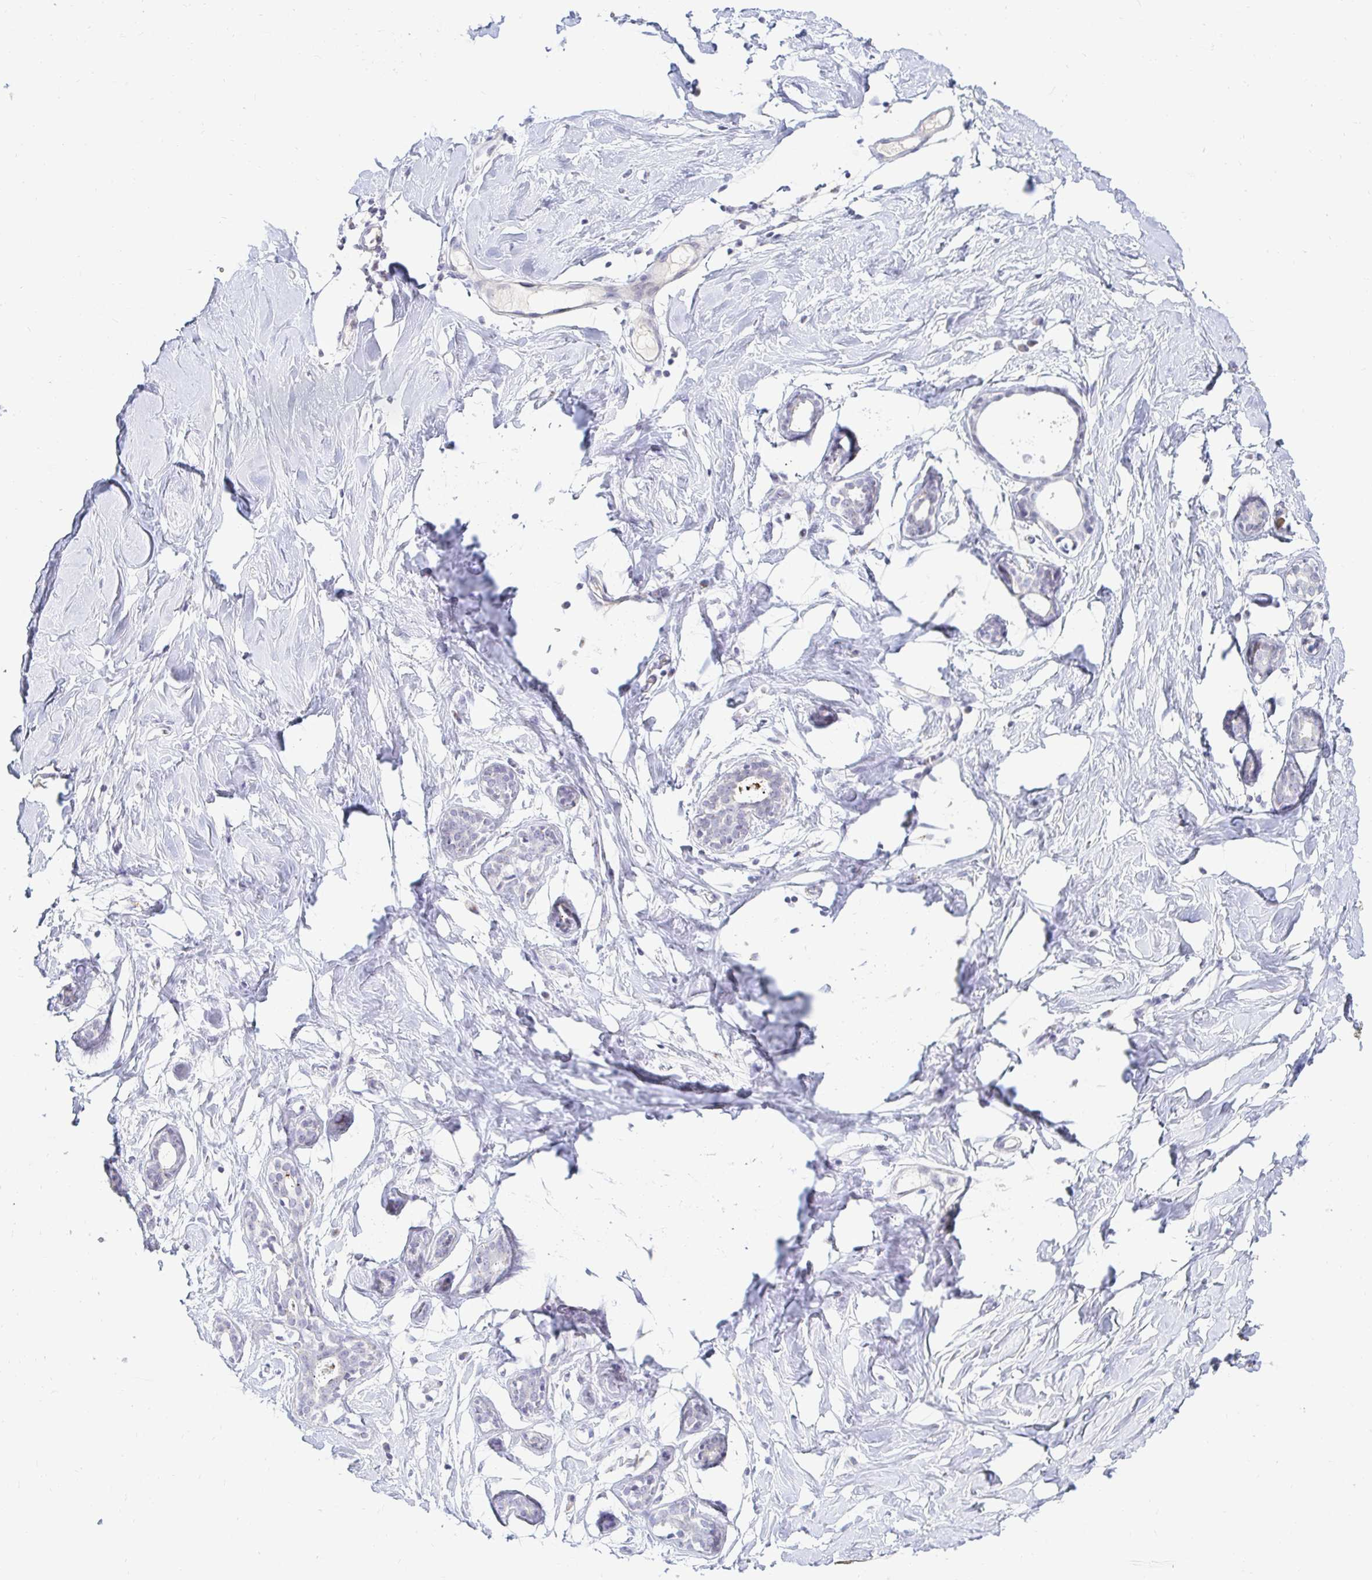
{"staining": {"intensity": "negative", "quantity": "none", "location": "none"}, "tissue": "breast", "cell_type": "Adipocytes", "image_type": "normal", "snomed": [{"axis": "morphology", "description": "Normal tissue, NOS"}, {"axis": "topography", "description": "Breast"}], "caption": "DAB (3,3'-diaminobenzidine) immunohistochemical staining of unremarkable breast demonstrates no significant positivity in adipocytes. The staining was performed using DAB to visualize the protein expression in brown, while the nuclei were stained in blue with hematoxylin (Magnification: 20x).", "gene": "OR51D1", "patient": {"sex": "female", "age": 27}}